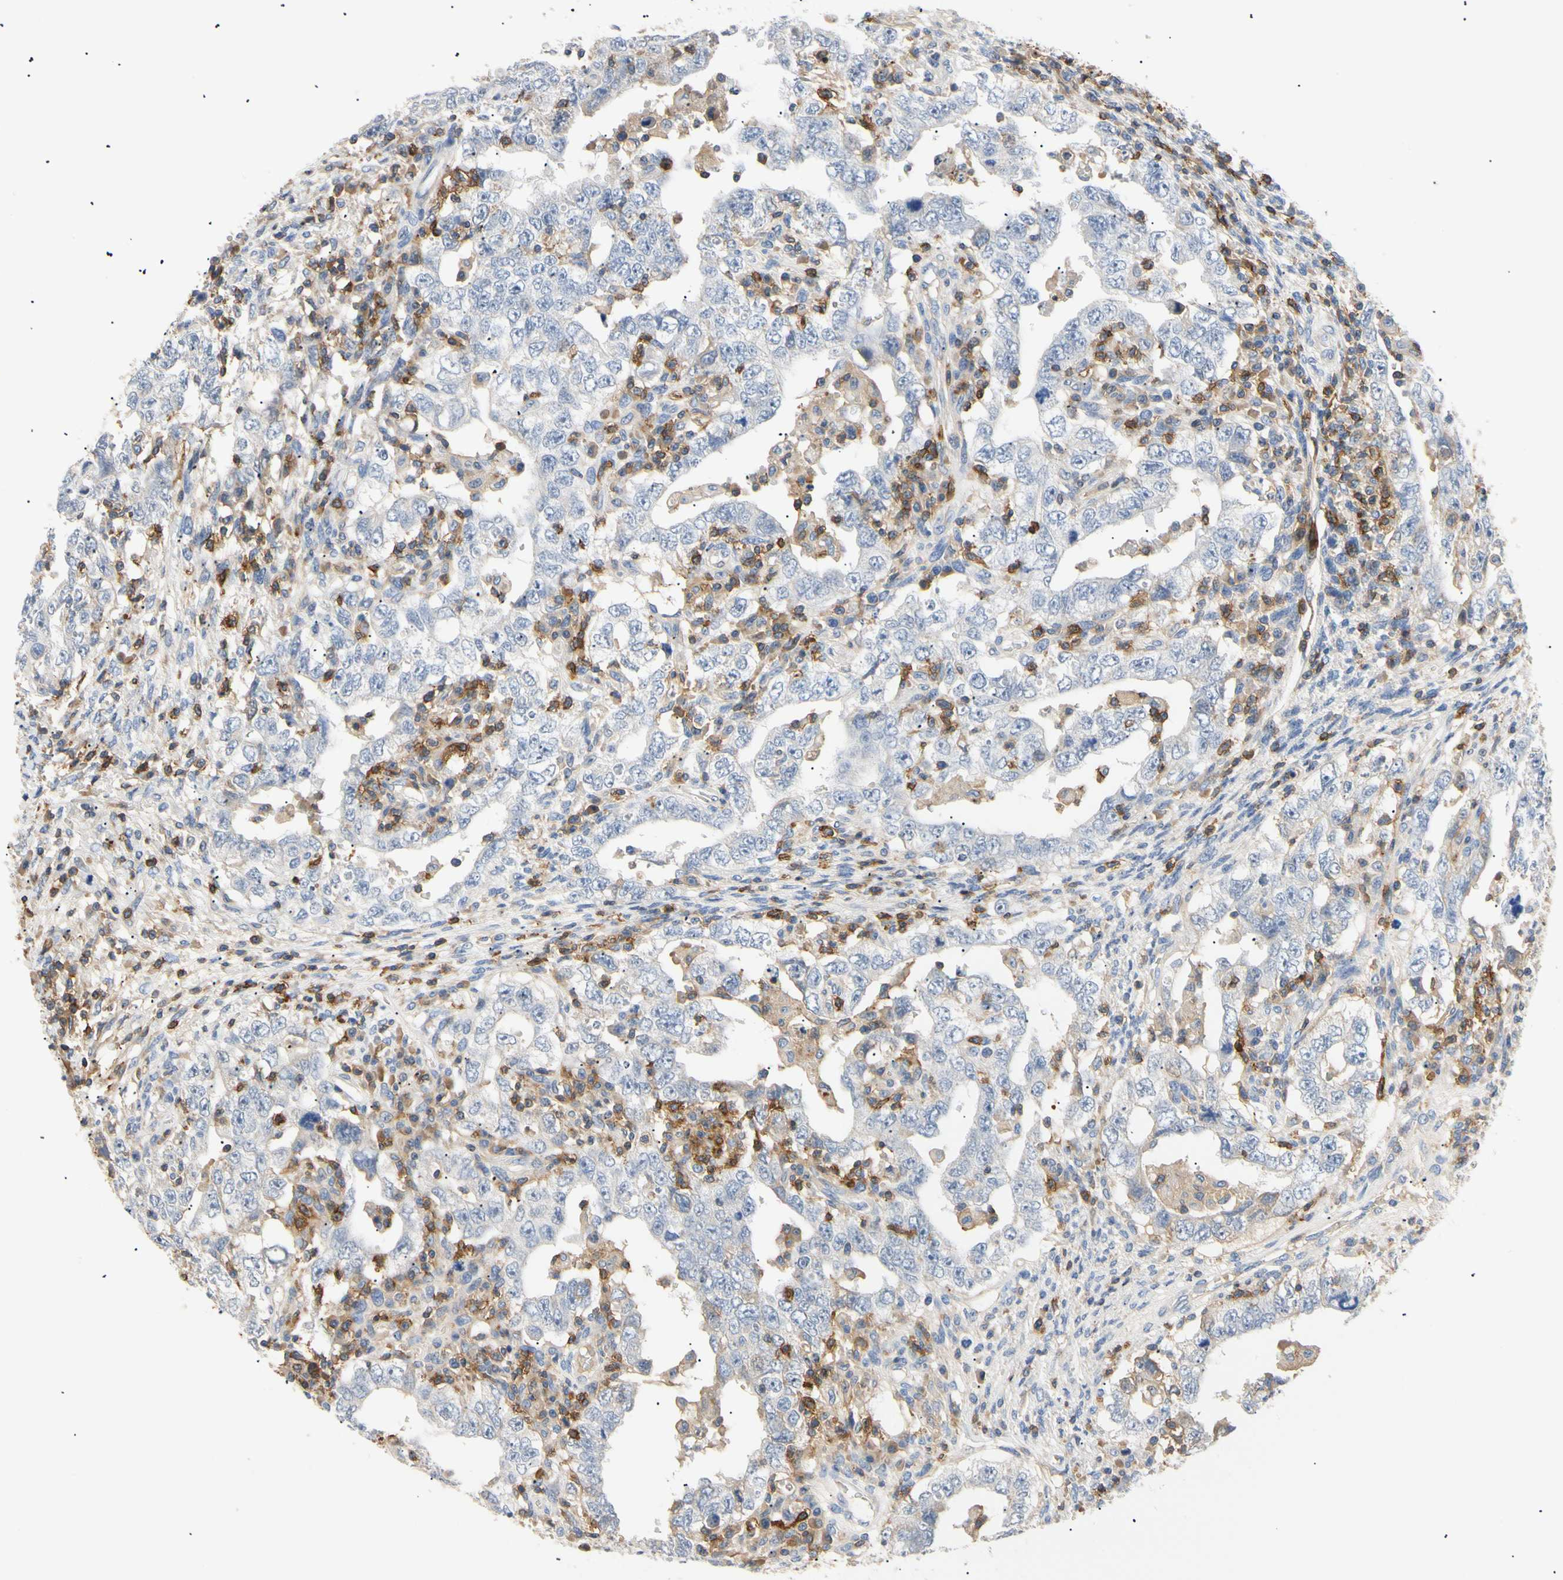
{"staining": {"intensity": "negative", "quantity": "none", "location": "none"}, "tissue": "testis cancer", "cell_type": "Tumor cells", "image_type": "cancer", "snomed": [{"axis": "morphology", "description": "Carcinoma, Embryonal, NOS"}, {"axis": "topography", "description": "Testis"}], "caption": "A micrograph of human testis embryonal carcinoma is negative for staining in tumor cells. Nuclei are stained in blue.", "gene": "TNFRSF18", "patient": {"sex": "male", "age": 26}}